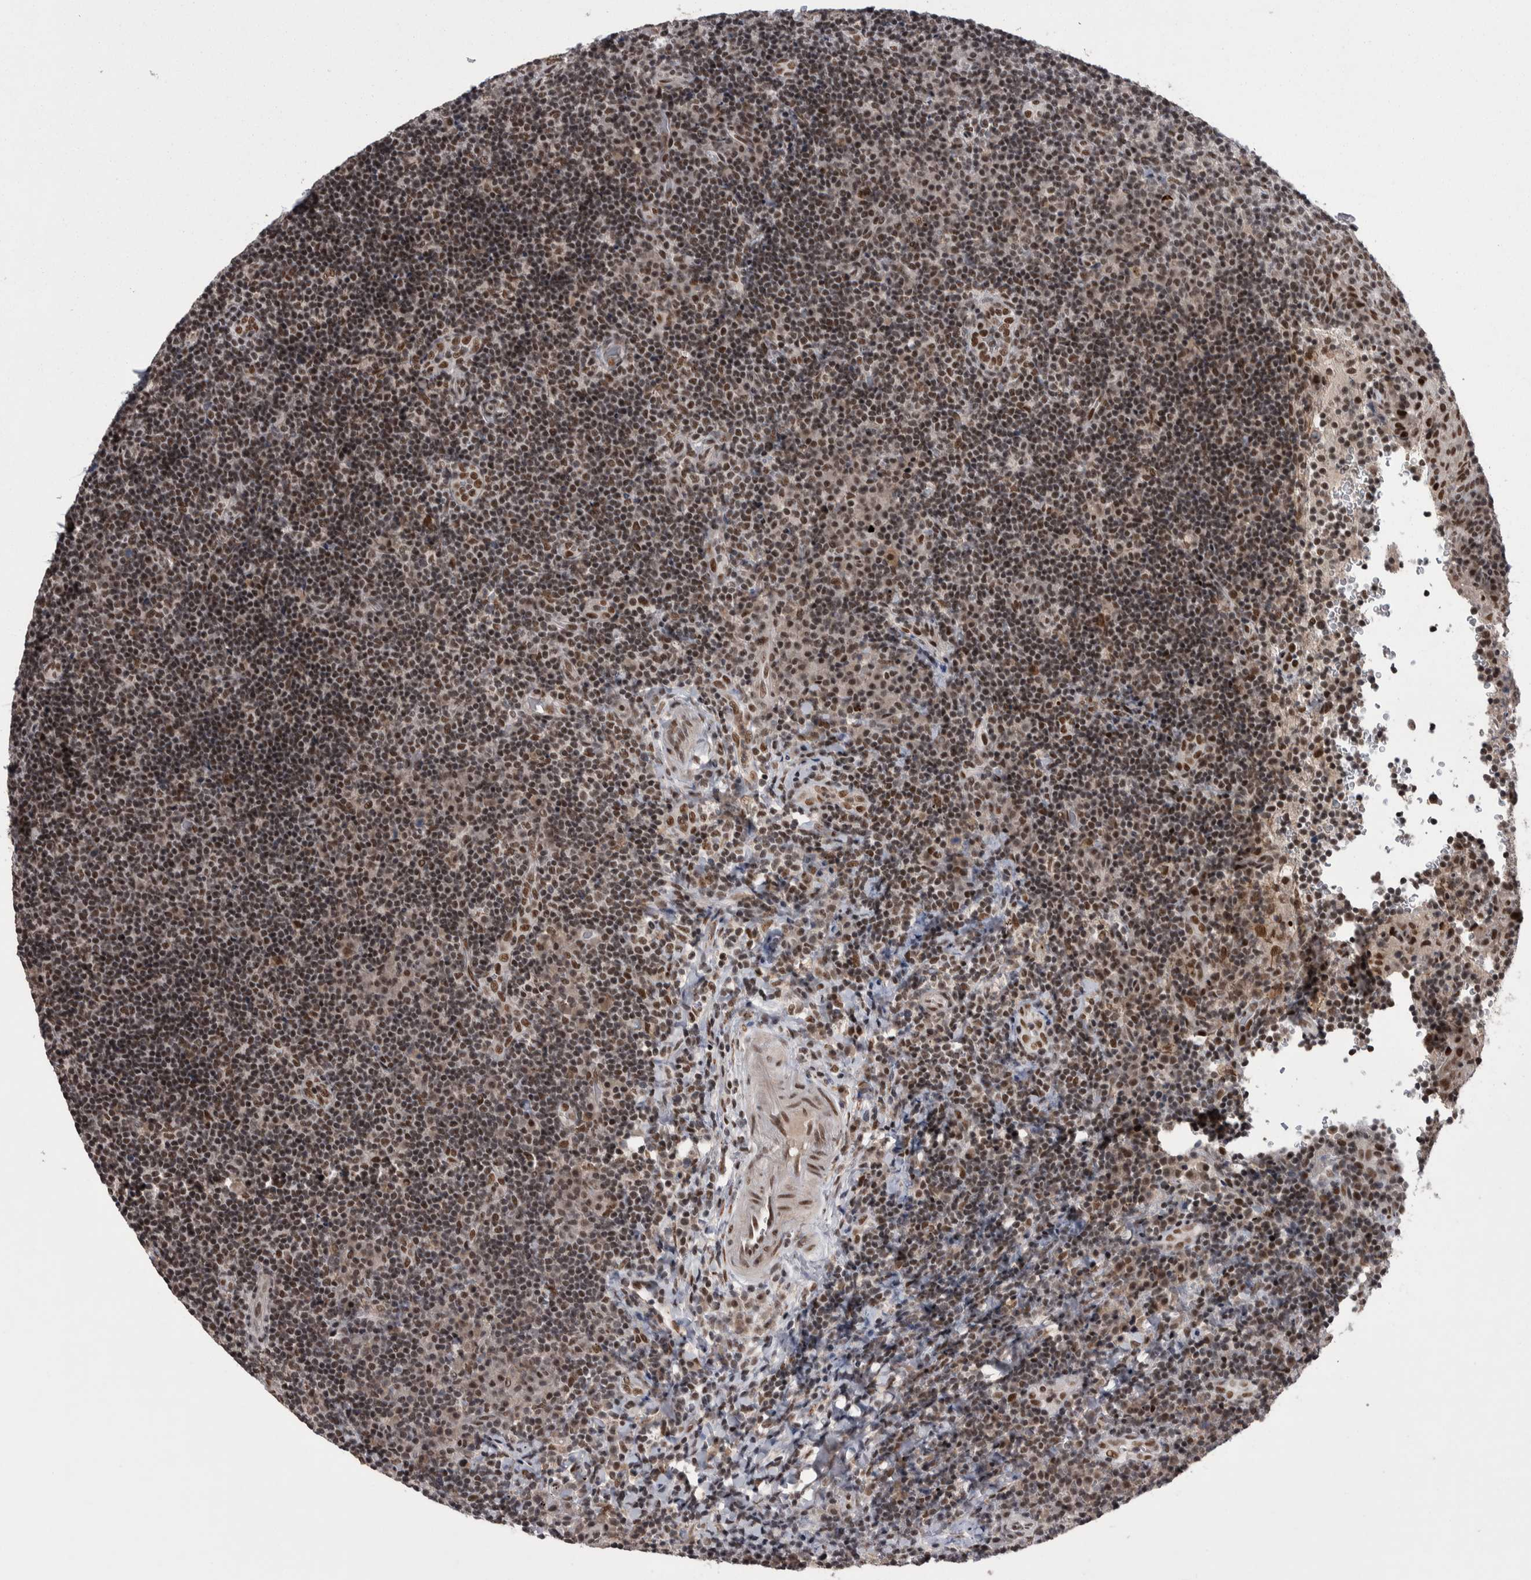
{"staining": {"intensity": "moderate", "quantity": ">75%", "location": "nuclear"}, "tissue": "lymphoma", "cell_type": "Tumor cells", "image_type": "cancer", "snomed": [{"axis": "morphology", "description": "Malignant lymphoma, non-Hodgkin's type, High grade"}, {"axis": "topography", "description": "Tonsil"}], "caption": "A brown stain highlights moderate nuclear expression of a protein in malignant lymphoma, non-Hodgkin's type (high-grade) tumor cells.", "gene": "DMTF1", "patient": {"sex": "female", "age": 36}}